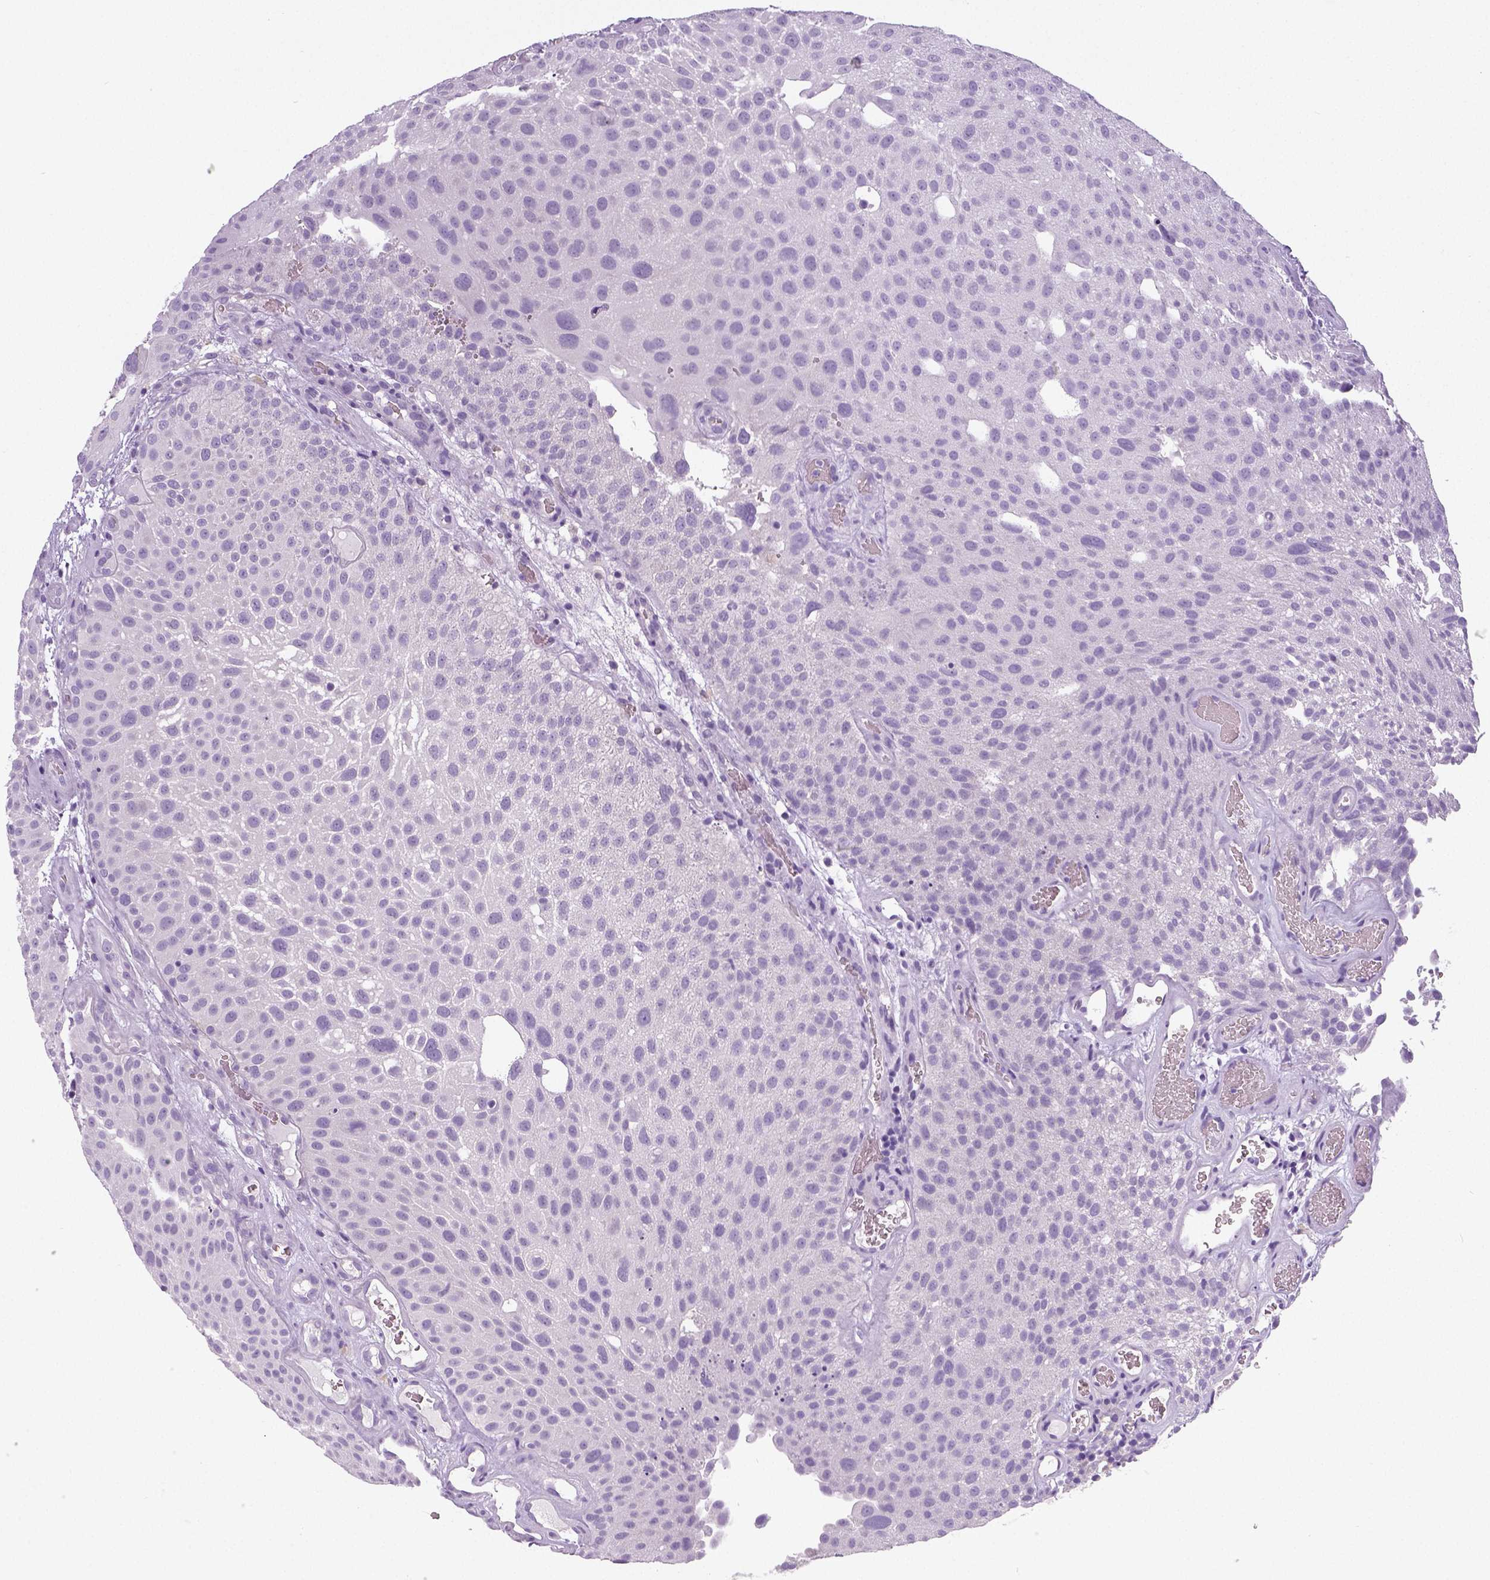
{"staining": {"intensity": "negative", "quantity": "none", "location": "none"}, "tissue": "urothelial cancer", "cell_type": "Tumor cells", "image_type": "cancer", "snomed": [{"axis": "morphology", "description": "Urothelial carcinoma, Low grade"}, {"axis": "topography", "description": "Urinary bladder"}], "caption": "IHC of human urothelial carcinoma (low-grade) exhibits no staining in tumor cells.", "gene": "NECAB2", "patient": {"sex": "male", "age": 72}}